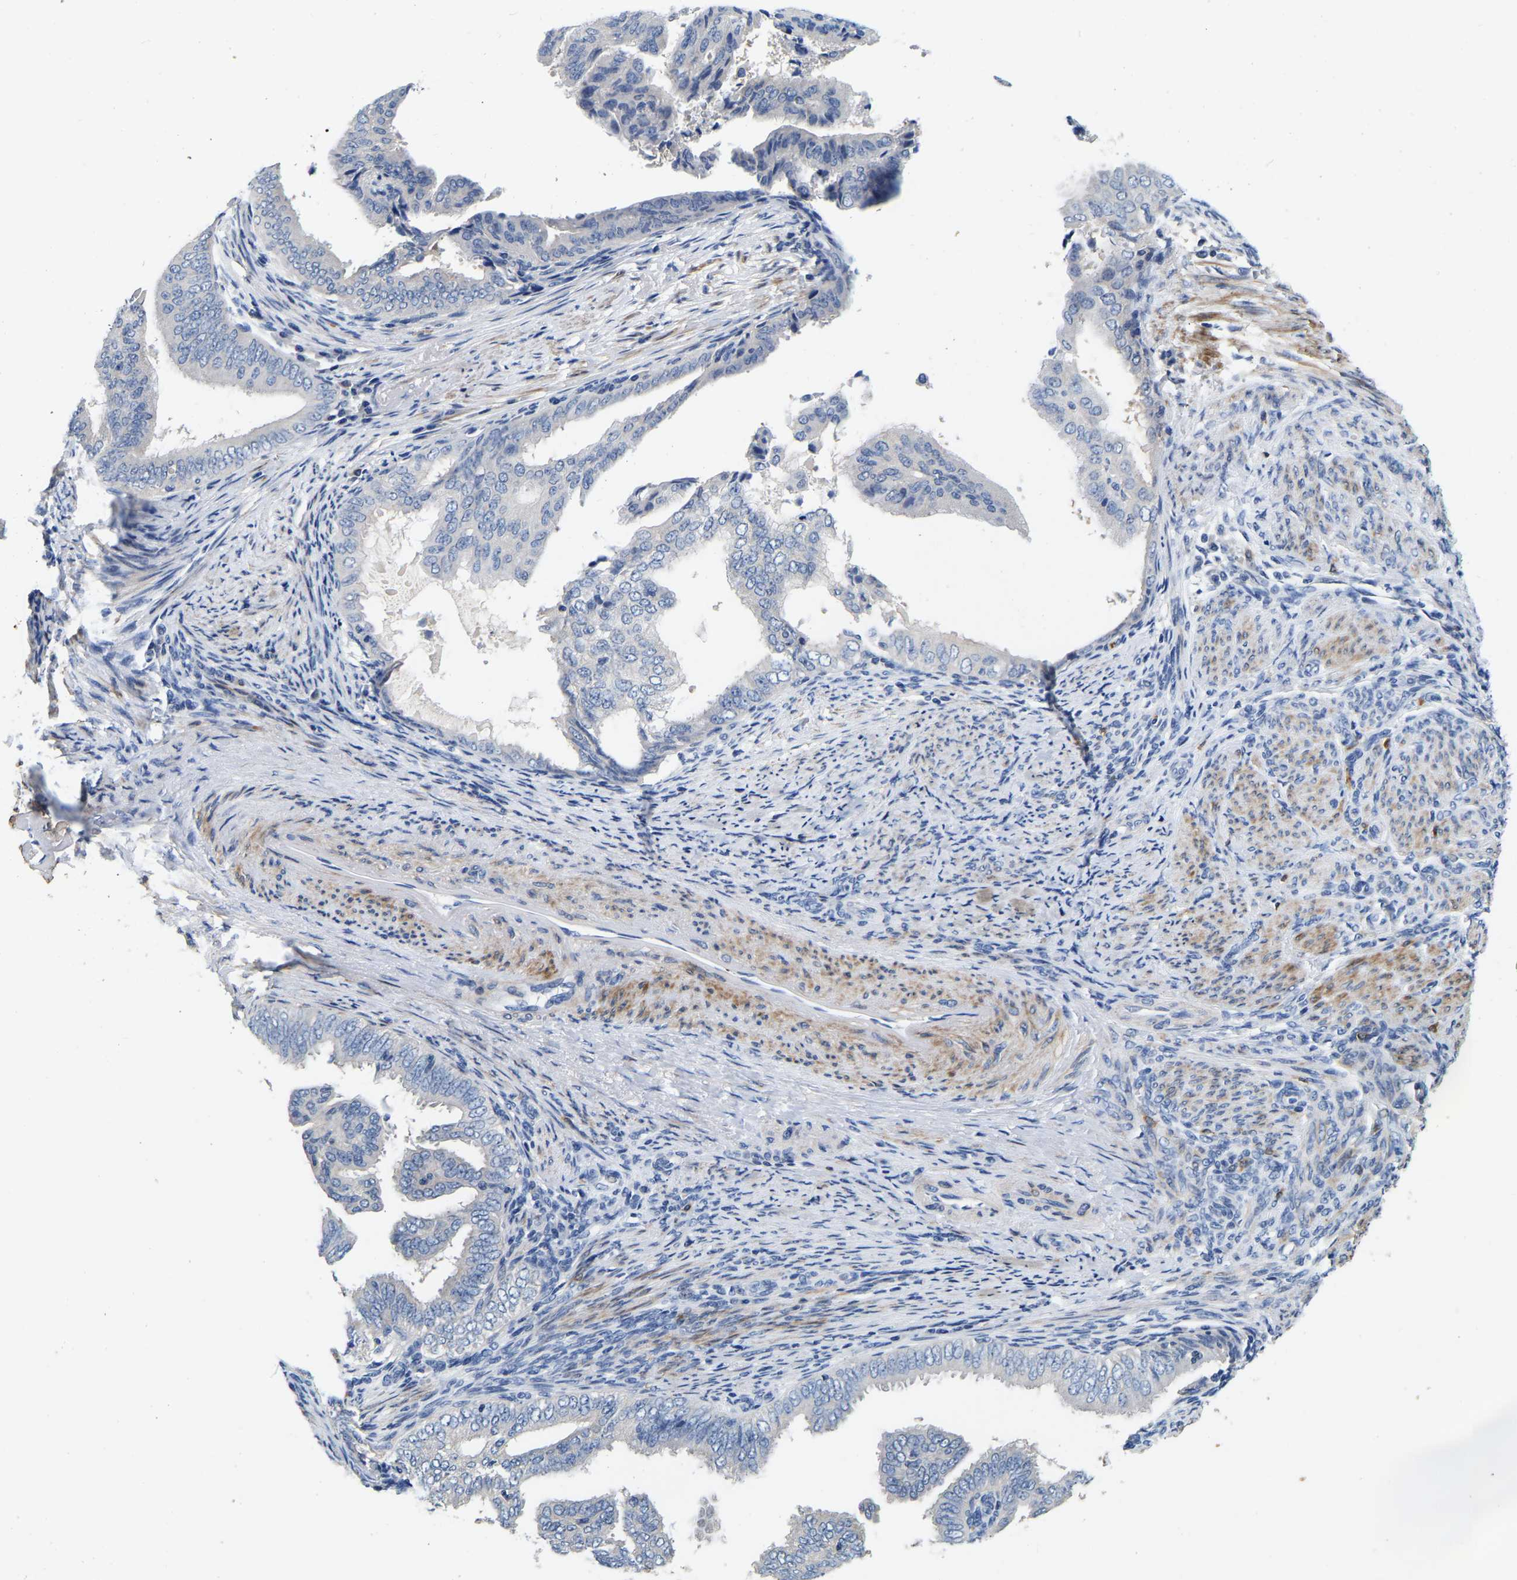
{"staining": {"intensity": "negative", "quantity": "none", "location": "none"}, "tissue": "endometrial cancer", "cell_type": "Tumor cells", "image_type": "cancer", "snomed": [{"axis": "morphology", "description": "Adenocarcinoma, NOS"}, {"axis": "topography", "description": "Endometrium"}], "caption": "IHC of endometrial cancer (adenocarcinoma) reveals no expression in tumor cells. Brightfield microscopy of immunohistochemistry stained with DAB (3,3'-diaminobenzidine) (brown) and hematoxylin (blue), captured at high magnification.", "gene": "RAB27B", "patient": {"sex": "female", "age": 58}}